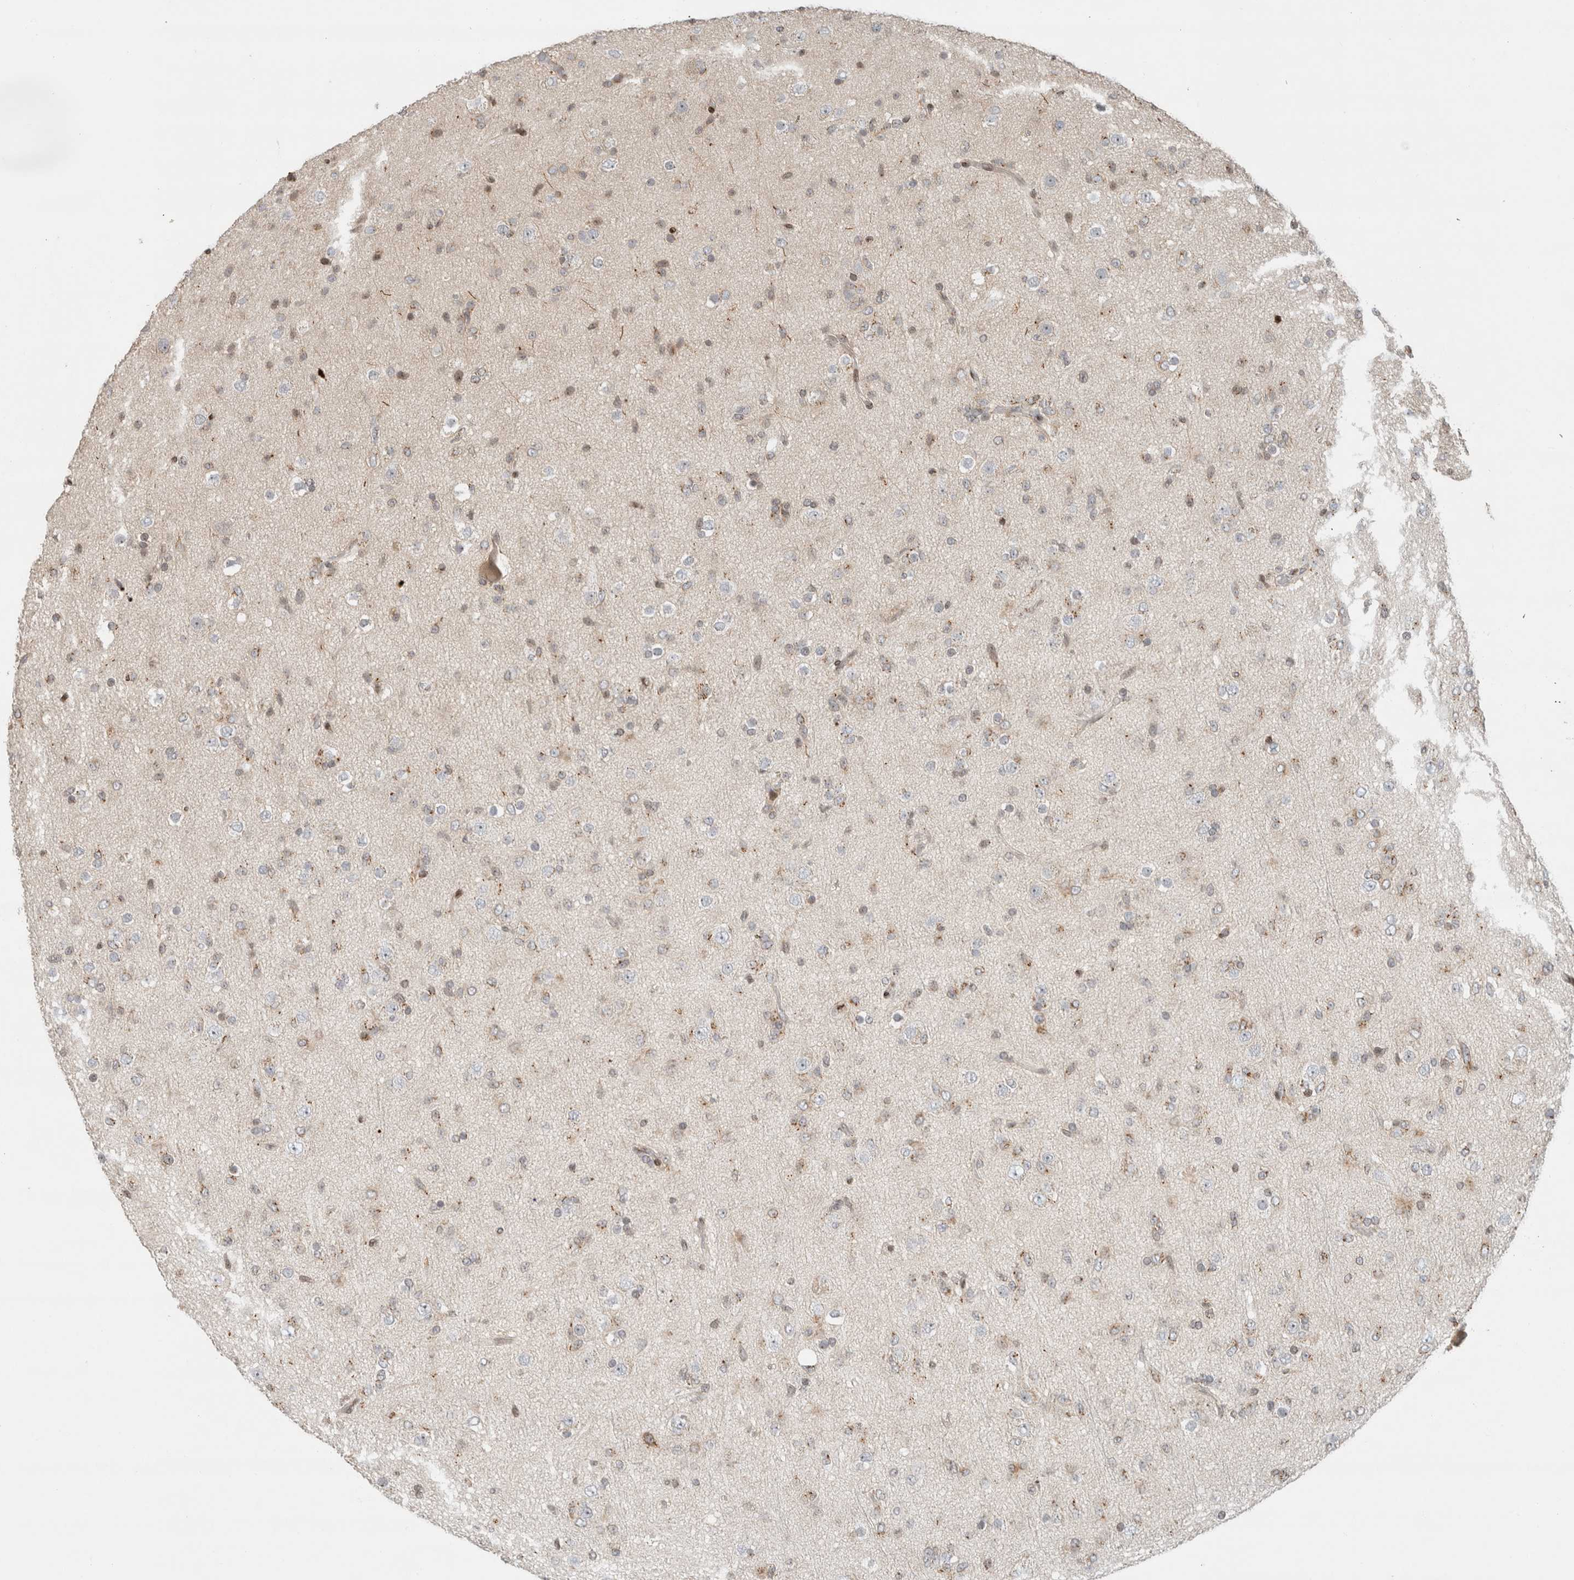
{"staining": {"intensity": "weak", "quantity": "<25%", "location": "nuclear"}, "tissue": "glioma", "cell_type": "Tumor cells", "image_type": "cancer", "snomed": [{"axis": "morphology", "description": "Glioma, malignant, Low grade"}, {"axis": "topography", "description": "Brain"}], "caption": "DAB immunohistochemical staining of malignant glioma (low-grade) reveals no significant positivity in tumor cells.", "gene": "GINS4", "patient": {"sex": "male", "age": 65}}